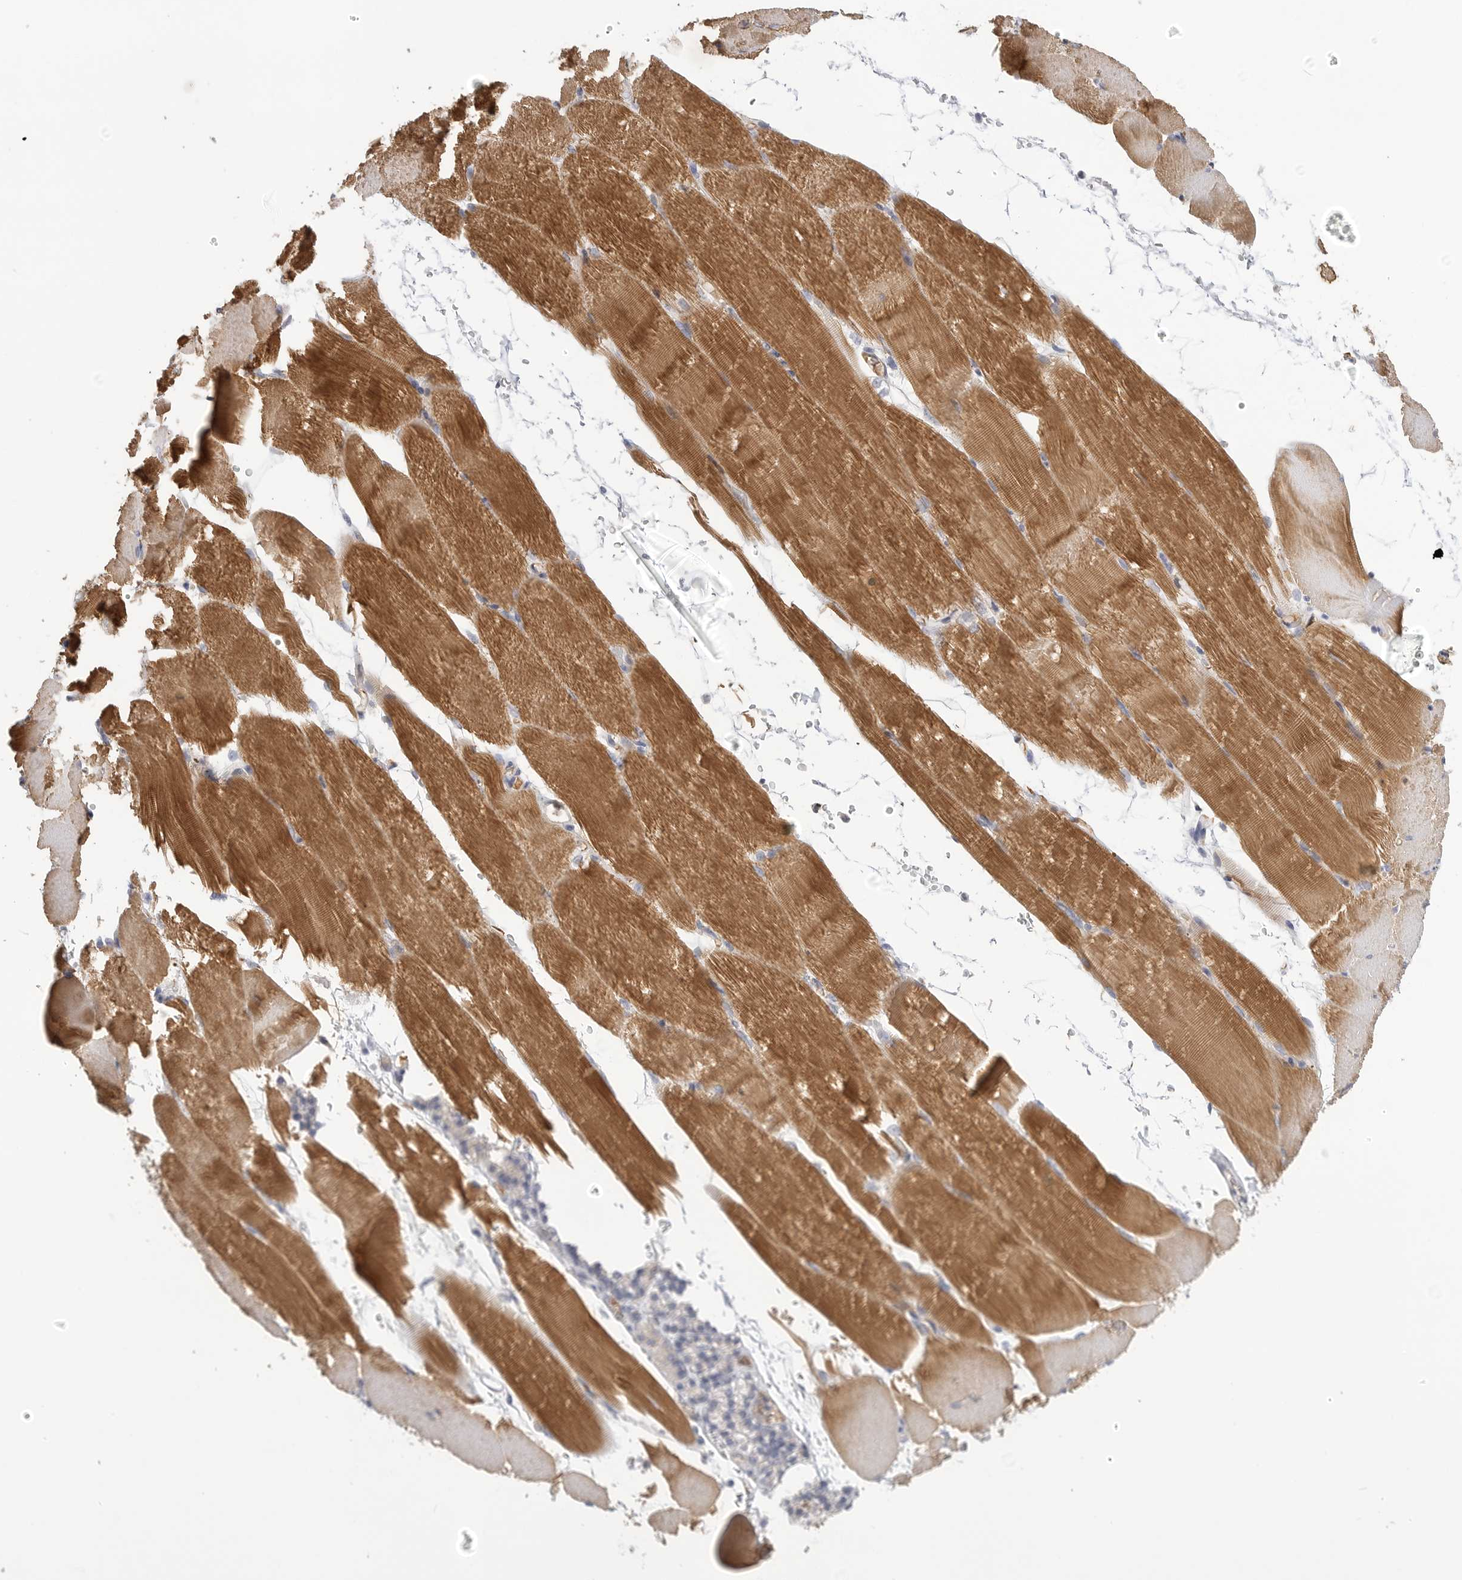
{"staining": {"intensity": "moderate", "quantity": ">75%", "location": "cytoplasmic/membranous"}, "tissue": "skeletal muscle", "cell_type": "Myocytes", "image_type": "normal", "snomed": [{"axis": "morphology", "description": "Normal tissue, NOS"}, {"axis": "topography", "description": "Skeletal muscle"}, {"axis": "topography", "description": "Parathyroid gland"}], "caption": "The immunohistochemical stain labels moderate cytoplasmic/membranous positivity in myocytes of unremarkable skeletal muscle. Using DAB (brown) and hematoxylin (blue) stains, captured at high magnification using brightfield microscopy.", "gene": "FBN2", "patient": {"sex": "female", "age": 37}}